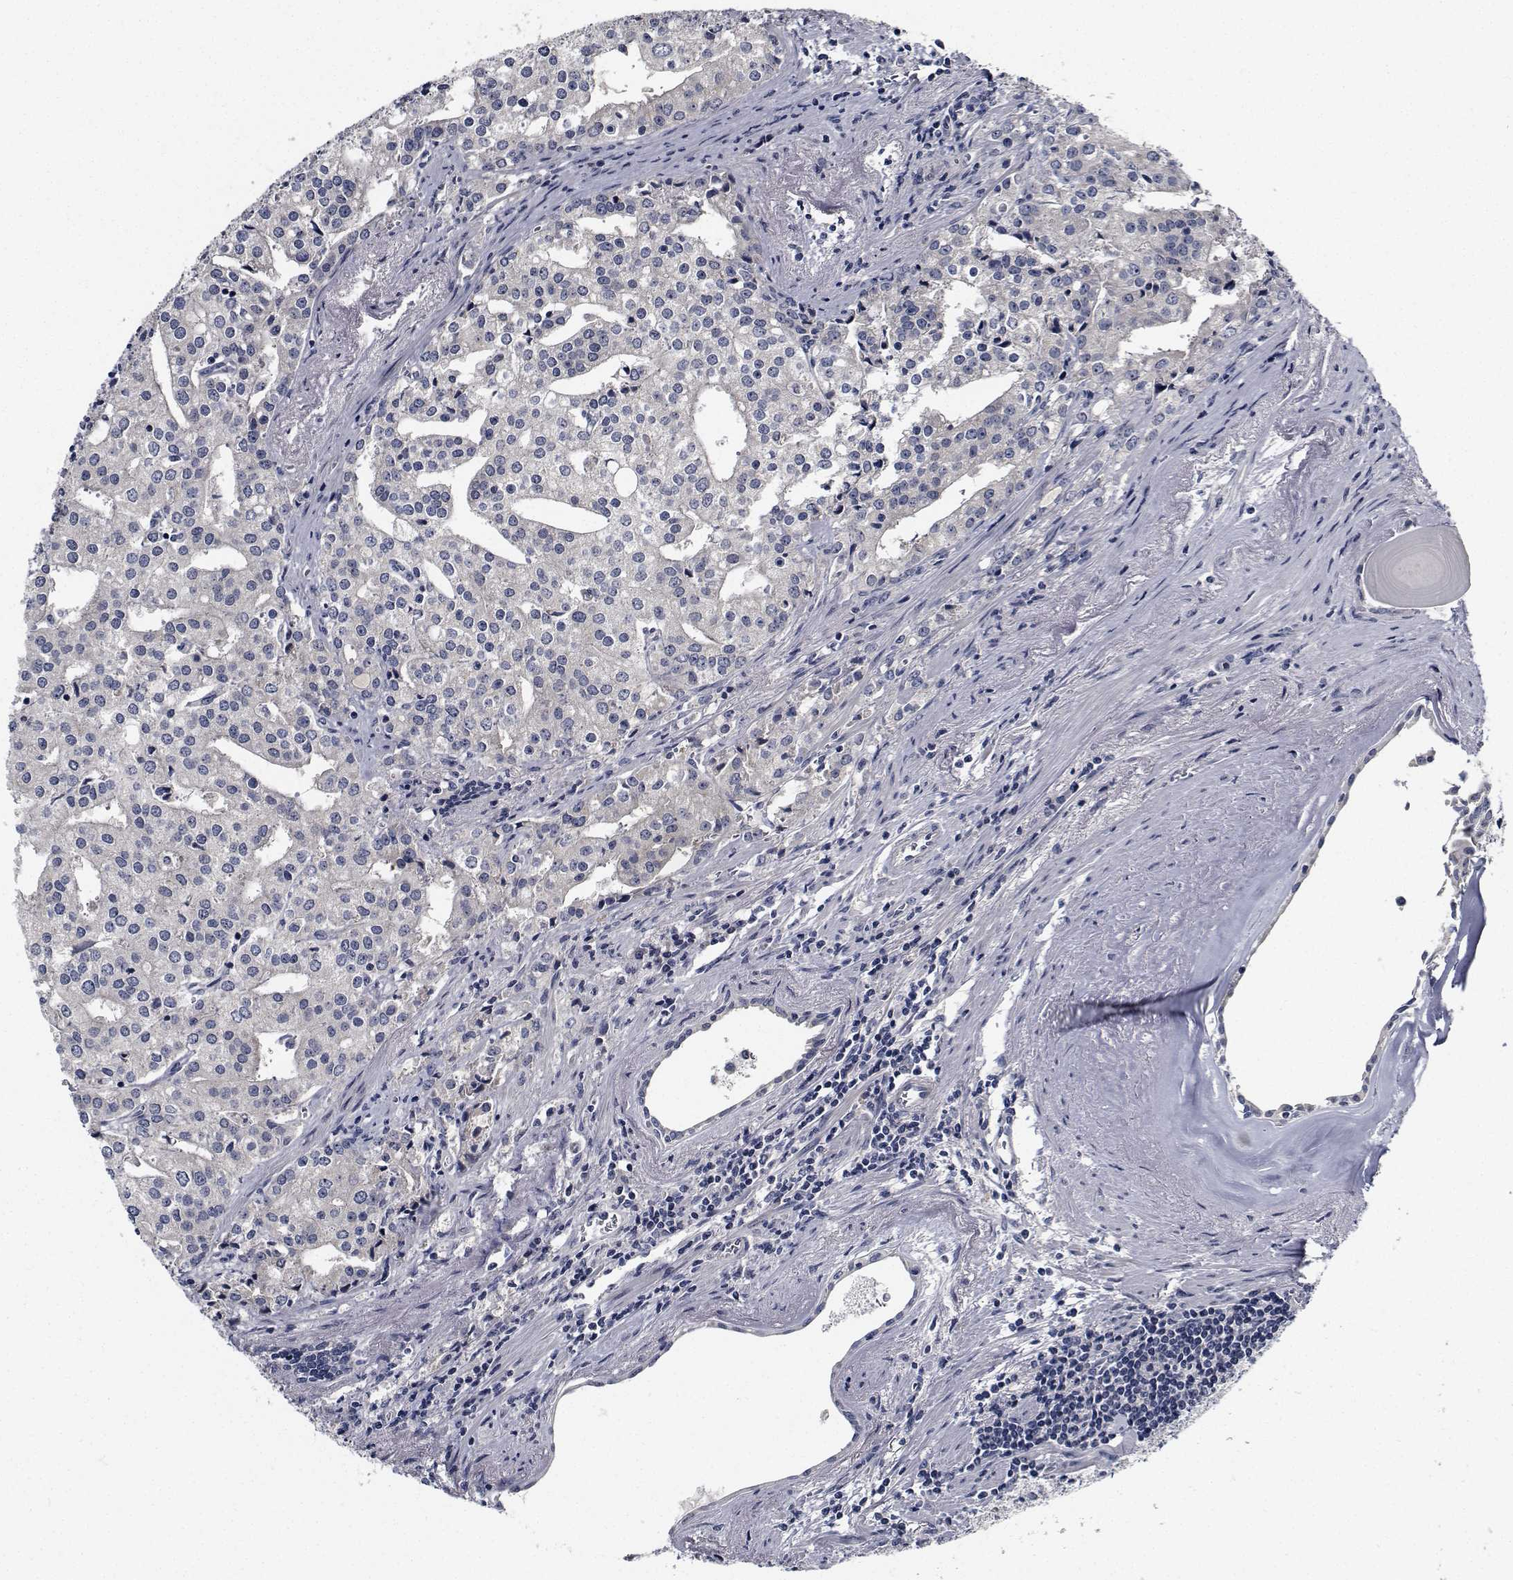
{"staining": {"intensity": "negative", "quantity": "none", "location": "none"}, "tissue": "prostate cancer", "cell_type": "Tumor cells", "image_type": "cancer", "snomed": [{"axis": "morphology", "description": "Adenocarcinoma, High grade"}, {"axis": "topography", "description": "Prostate"}], "caption": "Prostate cancer (high-grade adenocarcinoma) was stained to show a protein in brown. There is no significant expression in tumor cells.", "gene": "NVL", "patient": {"sex": "male", "age": 68}}